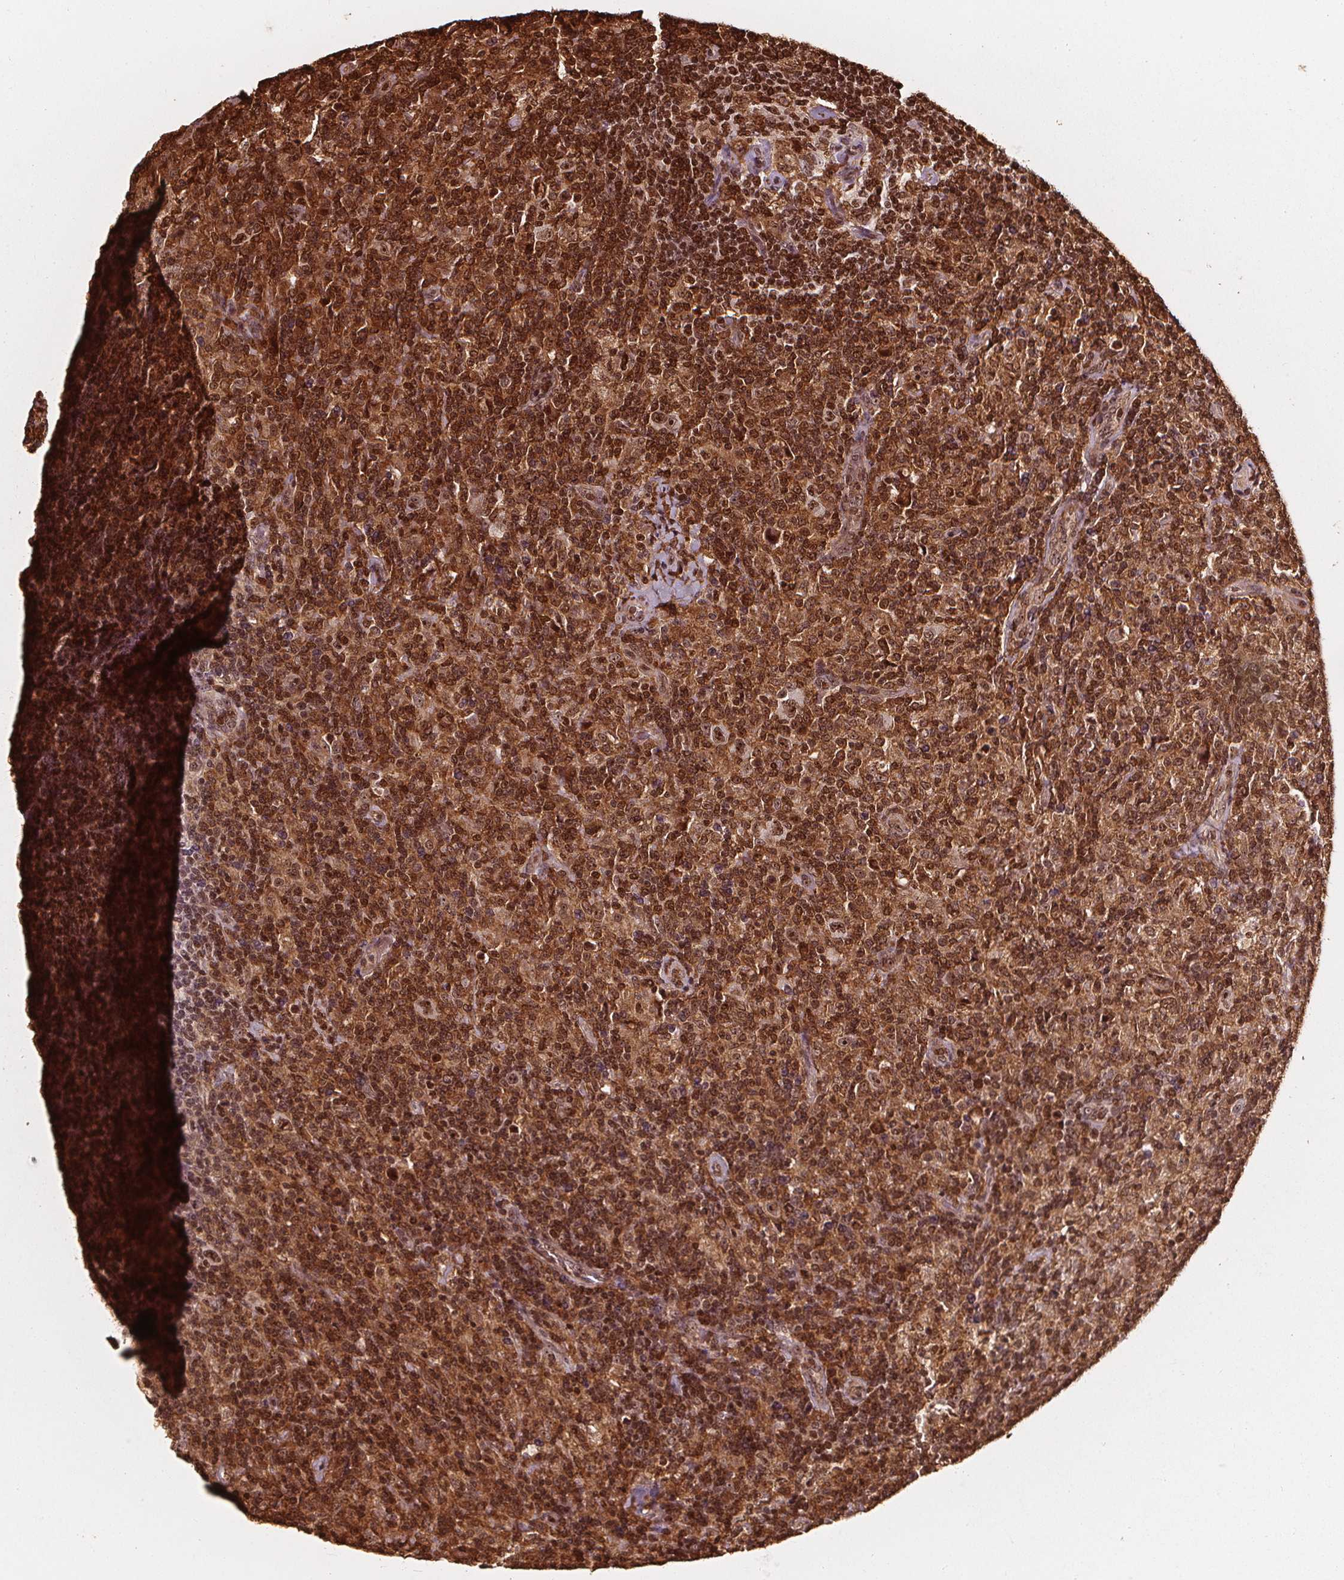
{"staining": {"intensity": "strong", "quantity": ">75%", "location": "nuclear"}, "tissue": "lymphoma", "cell_type": "Tumor cells", "image_type": "cancer", "snomed": [{"axis": "morphology", "description": "Hodgkin's disease, NOS"}, {"axis": "topography", "description": "Lymph node"}], "caption": "Immunohistochemical staining of Hodgkin's disease displays high levels of strong nuclear protein expression in about >75% of tumor cells.", "gene": "EXOSC9", "patient": {"sex": "male", "age": 70}}